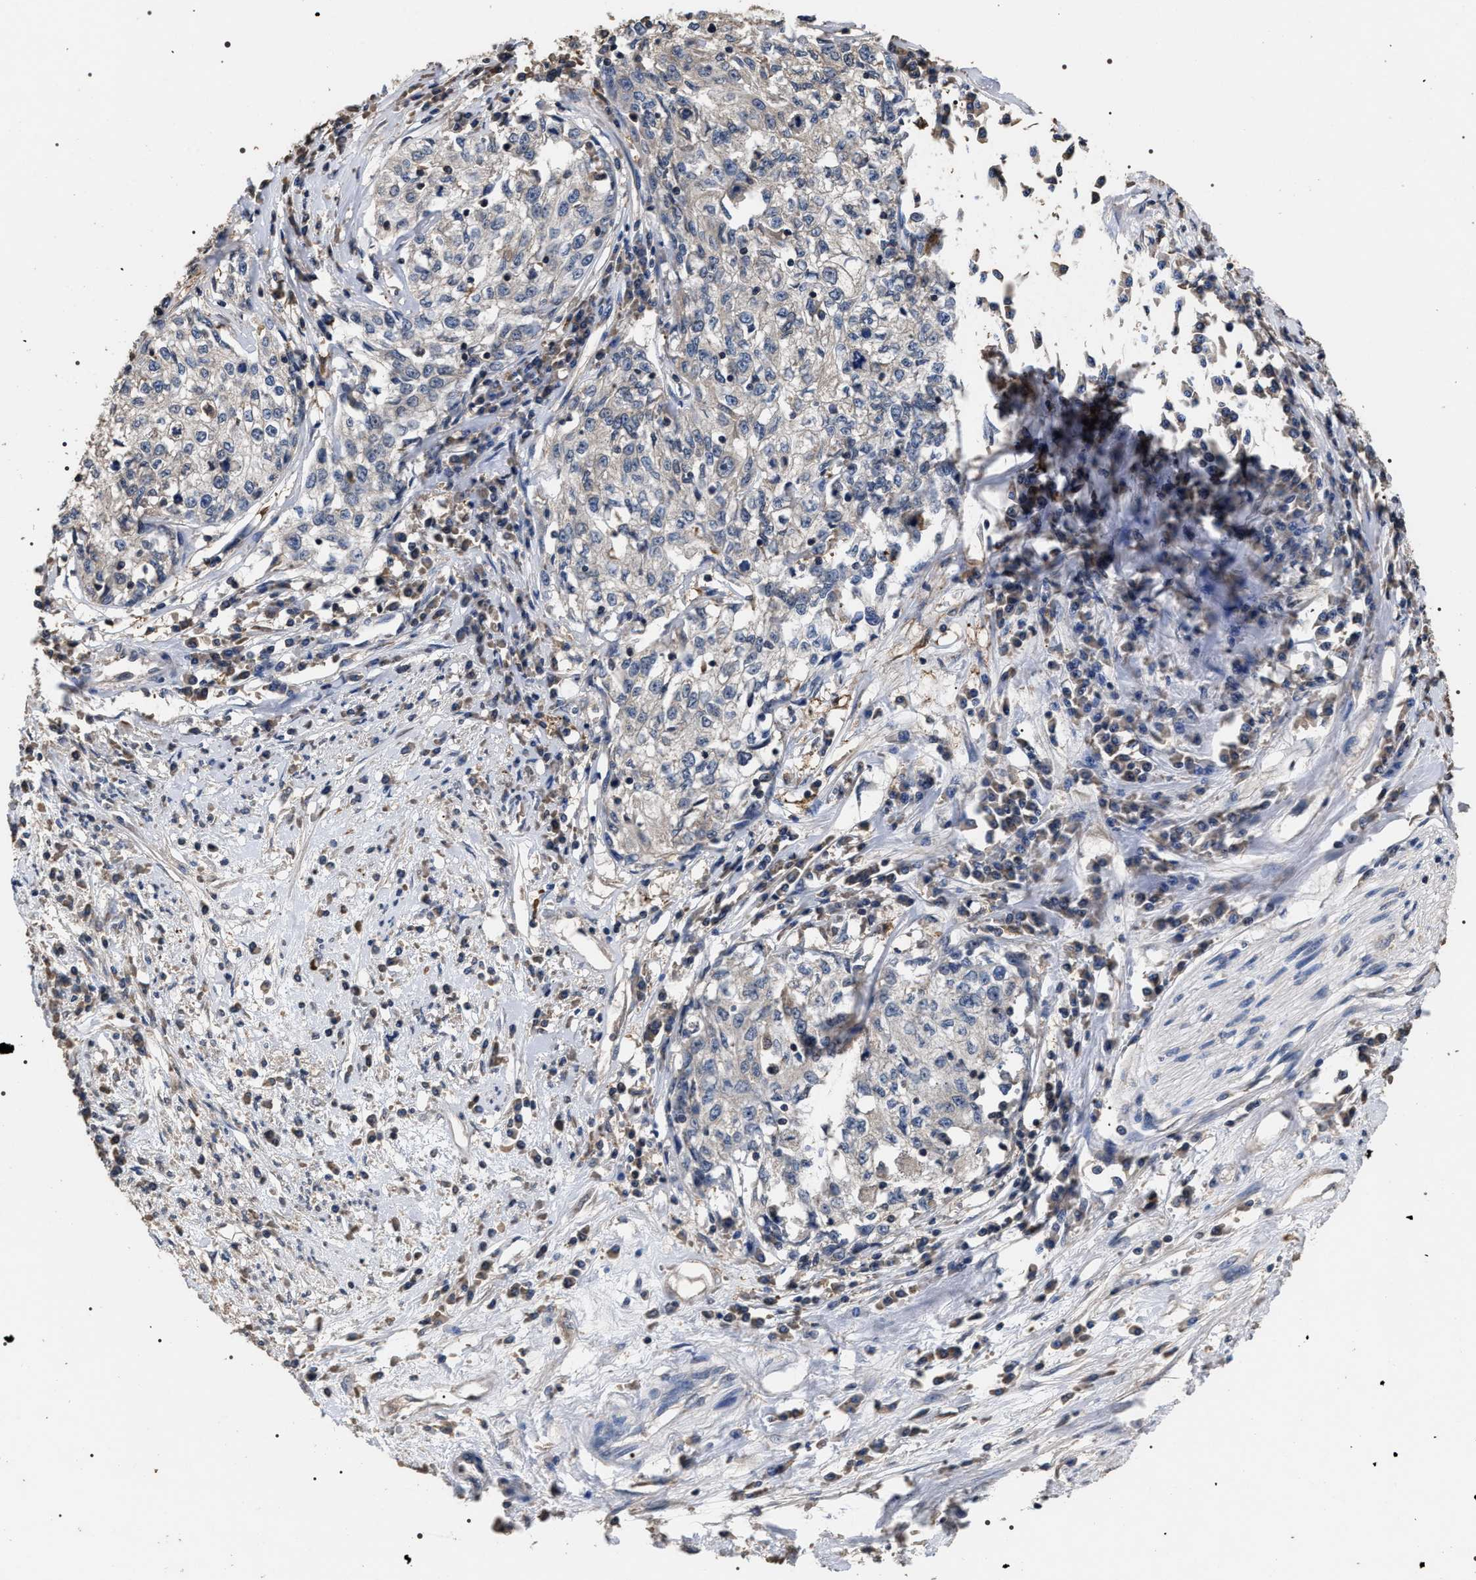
{"staining": {"intensity": "negative", "quantity": "none", "location": "none"}, "tissue": "cervical cancer", "cell_type": "Tumor cells", "image_type": "cancer", "snomed": [{"axis": "morphology", "description": "Squamous cell carcinoma, NOS"}, {"axis": "topography", "description": "Cervix"}], "caption": "This image is of cervical cancer (squamous cell carcinoma) stained with immunohistochemistry to label a protein in brown with the nuclei are counter-stained blue. There is no staining in tumor cells. Nuclei are stained in blue.", "gene": "UPF3A", "patient": {"sex": "female", "age": 57}}